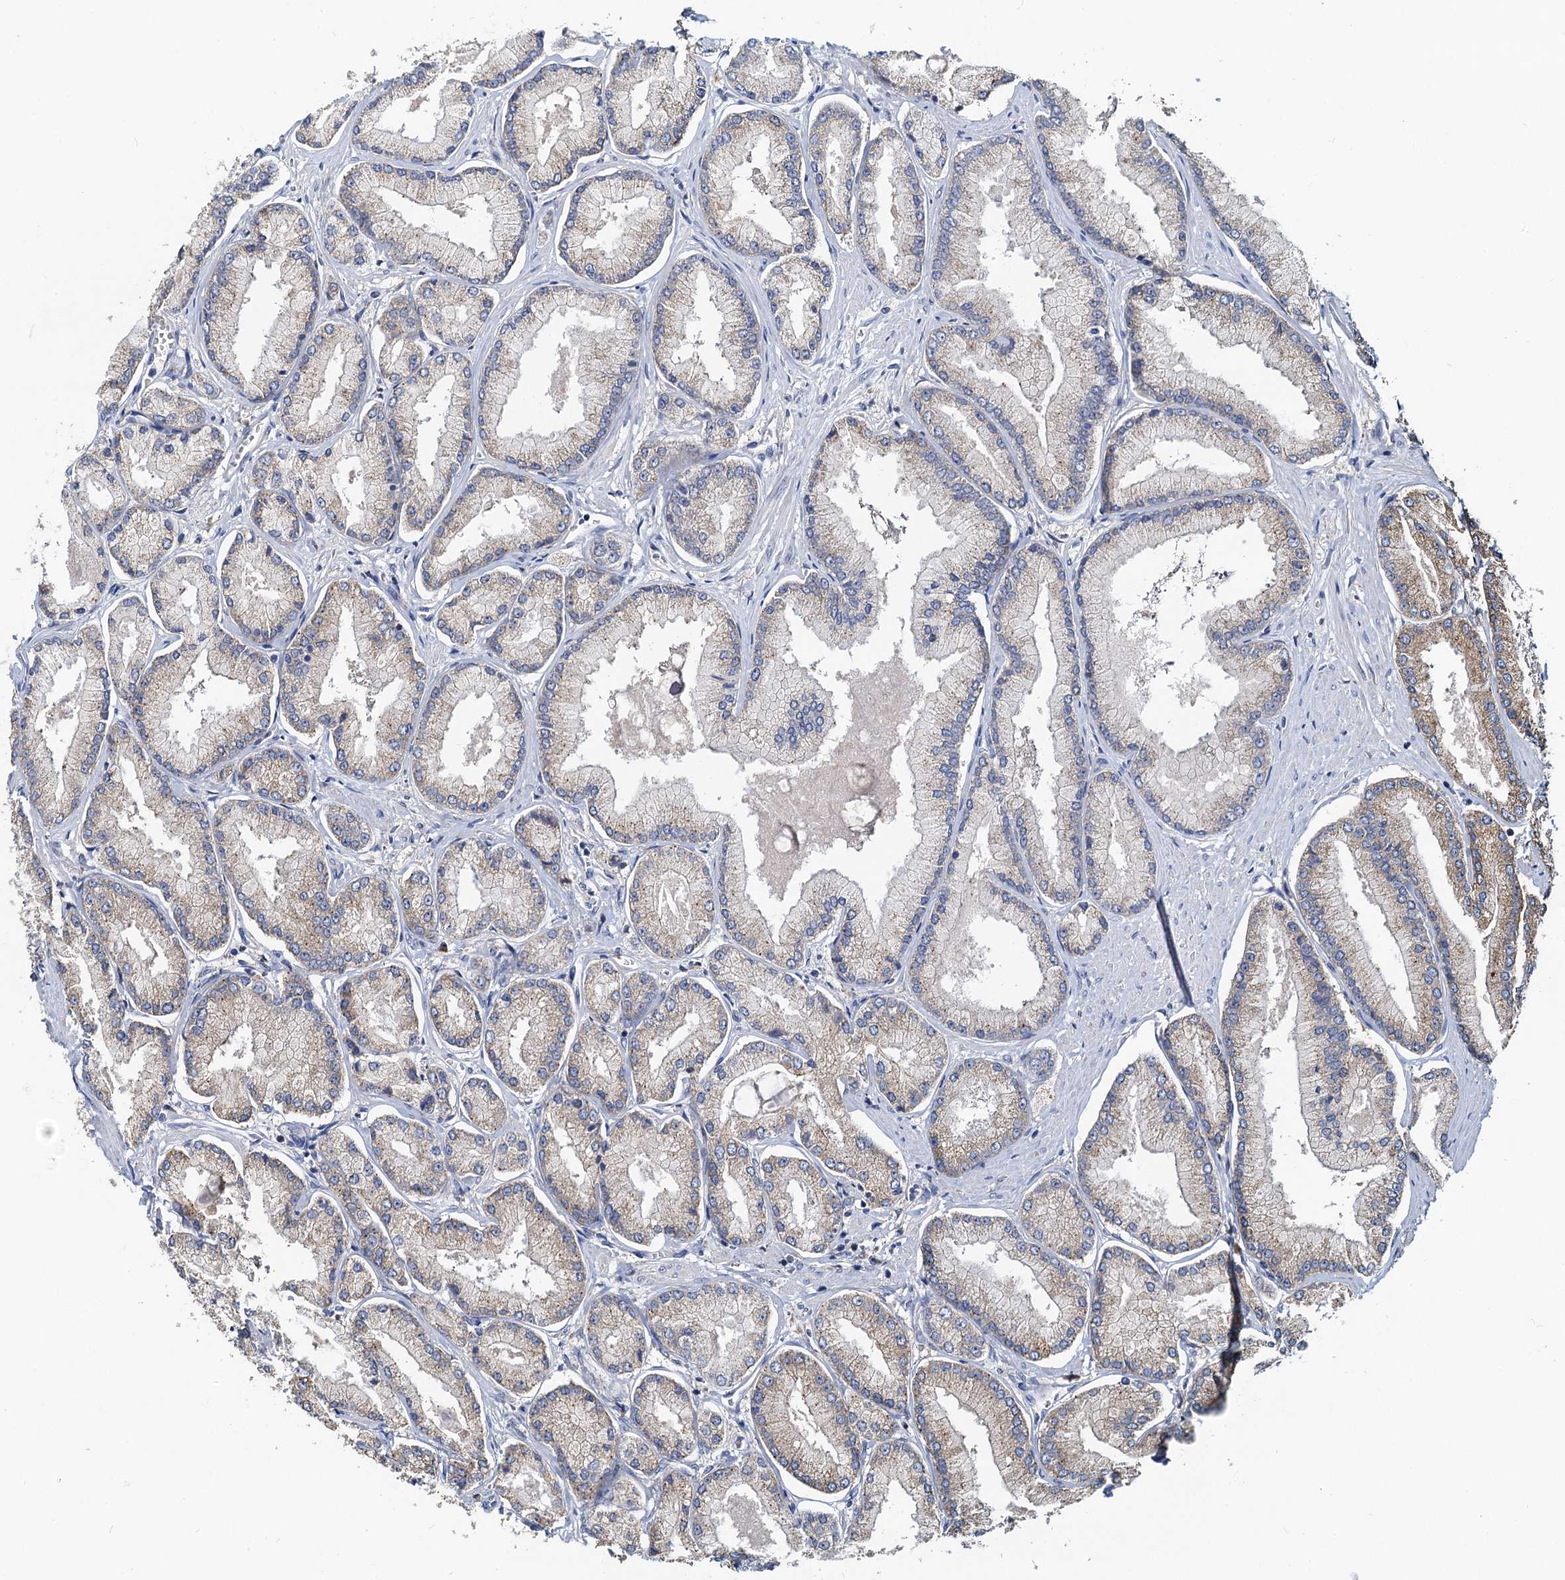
{"staining": {"intensity": "weak", "quantity": "25%-75%", "location": "cytoplasmic/membranous"}, "tissue": "prostate cancer", "cell_type": "Tumor cells", "image_type": "cancer", "snomed": [{"axis": "morphology", "description": "Adenocarcinoma, Low grade"}, {"axis": "topography", "description": "Prostate"}], "caption": "This micrograph exhibits IHC staining of human adenocarcinoma (low-grade) (prostate), with low weak cytoplasmic/membranous expression in about 25%-75% of tumor cells.", "gene": "NKAPD1", "patient": {"sex": "male", "age": 74}}